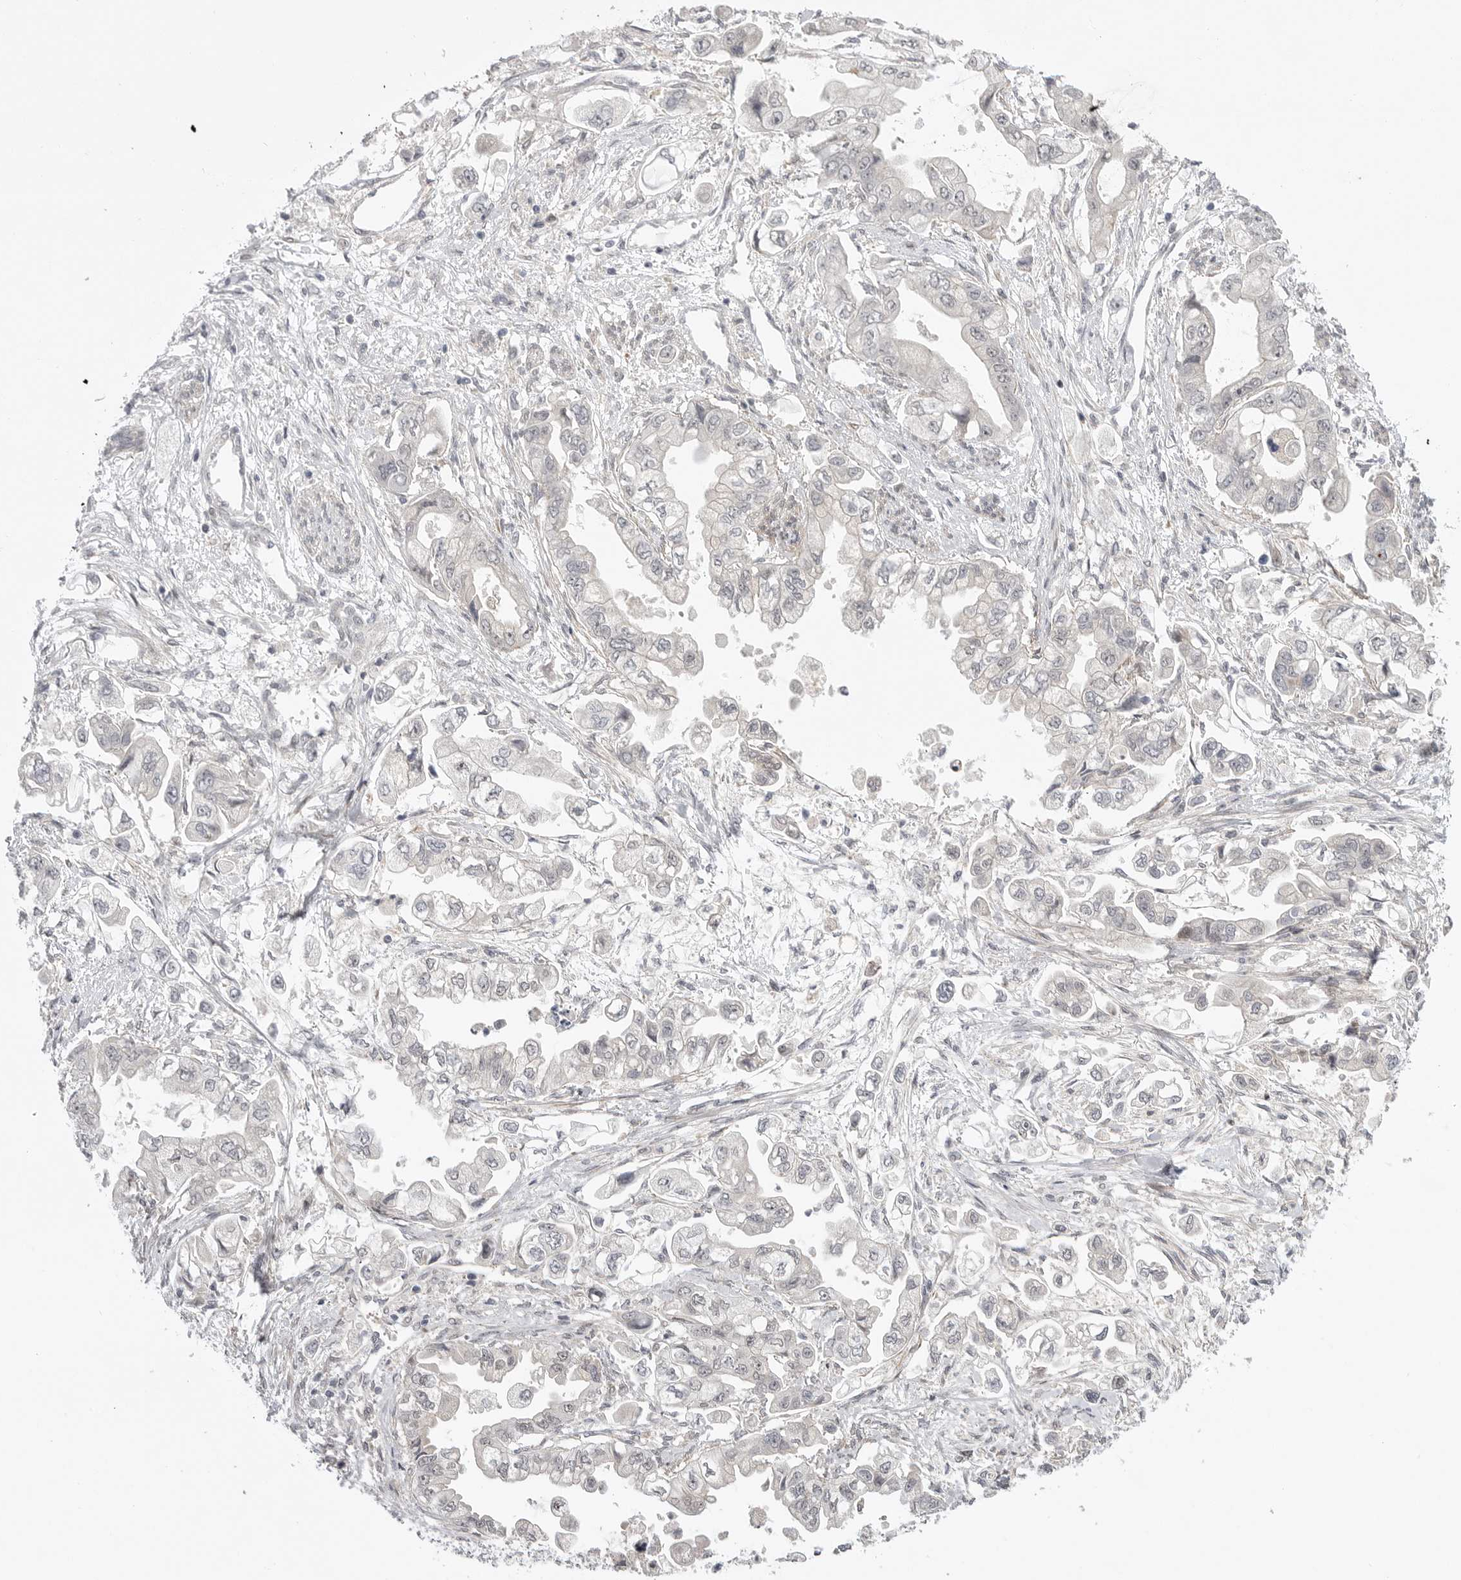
{"staining": {"intensity": "negative", "quantity": "none", "location": "none"}, "tissue": "stomach cancer", "cell_type": "Tumor cells", "image_type": "cancer", "snomed": [{"axis": "morphology", "description": "Adenocarcinoma, NOS"}, {"axis": "topography", "description": "Stomach"}], "caption": "The immunohistochemistry micrograph has no significant expression in tumor cells of adenocarcinoma (stomach) tissue. Brightfield microscopy of immunohistochemistry stained with DAB (brown) and hematoxylin (blue), captured at high magnification.", "gene": "GGT6", "patient": {"sex": "male", "age": 62}}